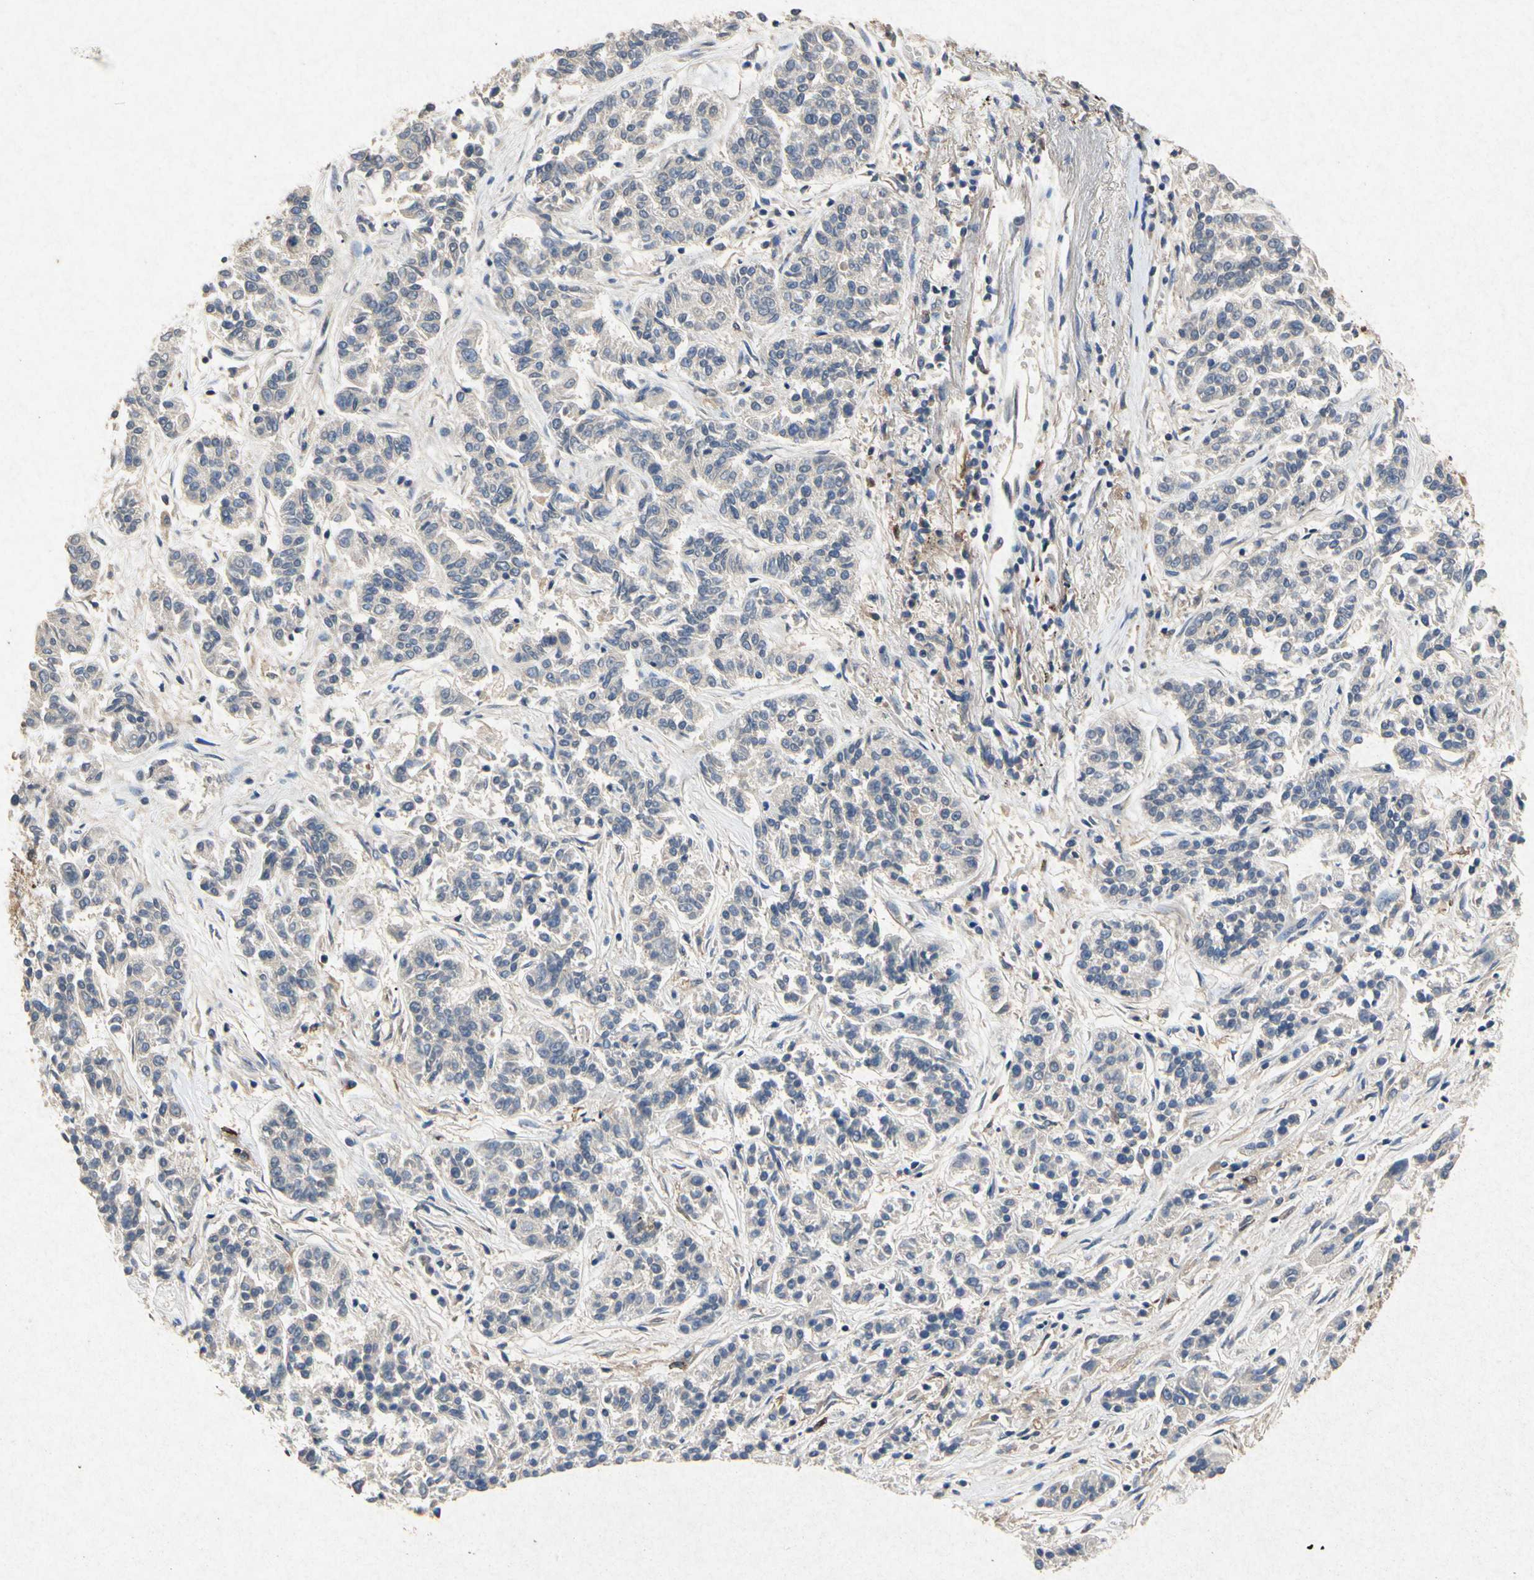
{"staining": {"intensity": "weak", "quantity": ">75%", "location": "cytoplasmic/membranous"}, "tissue": "lung cancer", "cell_type": "Tumor cells", "image_type": "cancer", "snomed": [{"axis": "morphology", "description": "Adenocarcinoma, NOS"}, {"axis": "topography", "description": "Lung"}], "caption": "A brown stain labels weak cytoplasmic/membranous expression of a protein in human adenocarcinoma (lung) tumor cells.", "gene": "RPS6KA1", "patient": {"sex": "male", "age": 84}}